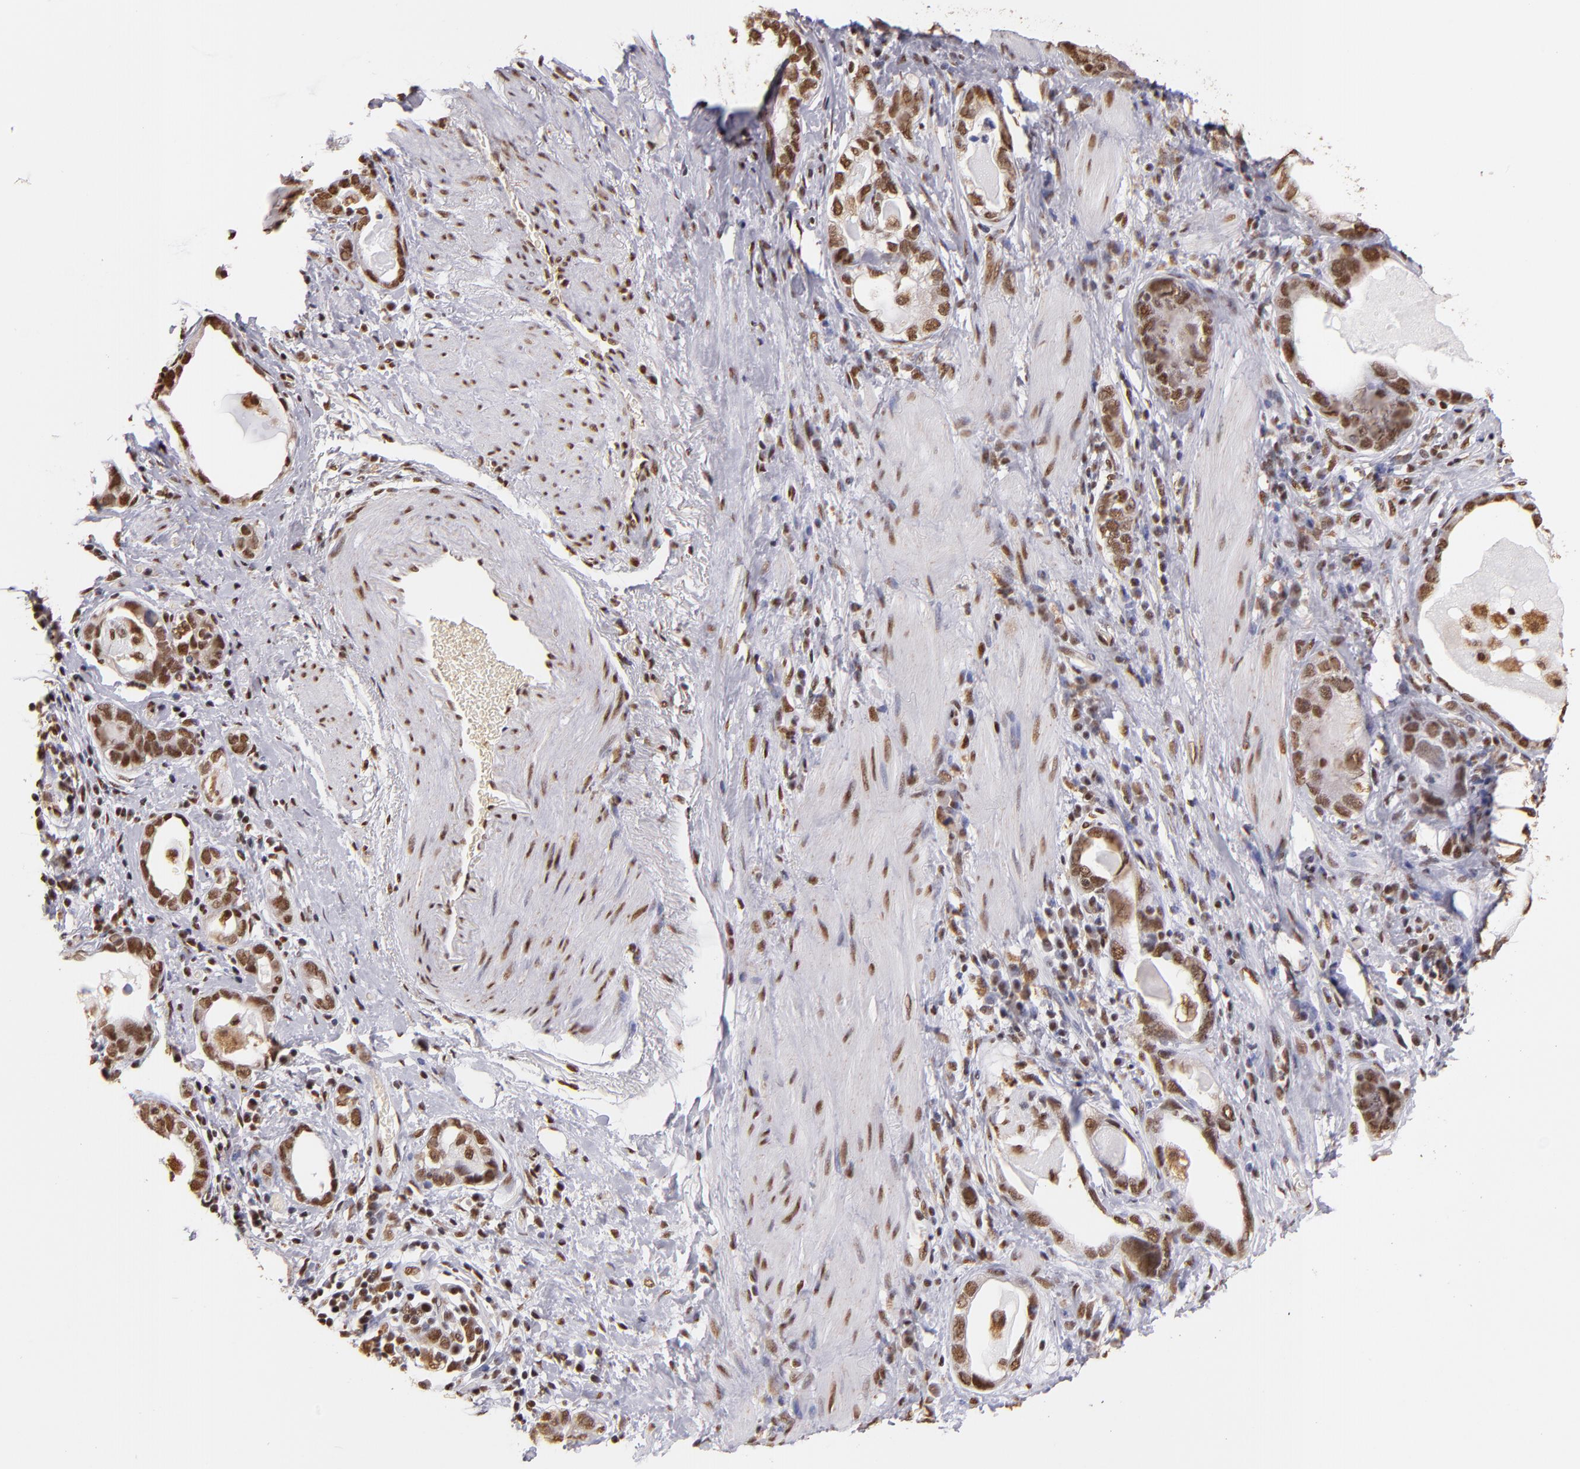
{"staining": {"intensity": "moderate", "quantity": ">75%", "location": "cytoplasmic/membranous,nuclear"}, "tissue": "stomach cancer", "cell_type": "Tumor cells", "image_type": "cancer", "snomed": [{"axis": "morphology", "description": "Adenocarcinoma, NOS"}, {"axis": "topography", "description": "Stomach, lower"}], "caption": "About >75% of tumor cells in adenocarcinoma (stomach) exhibit moderate cytoplasmic/membranous and nuclear protein expression as visualized by brown immunohistochemical staining.", "gene": "SP1", "patient": {"sex": "female", "age": 93}}